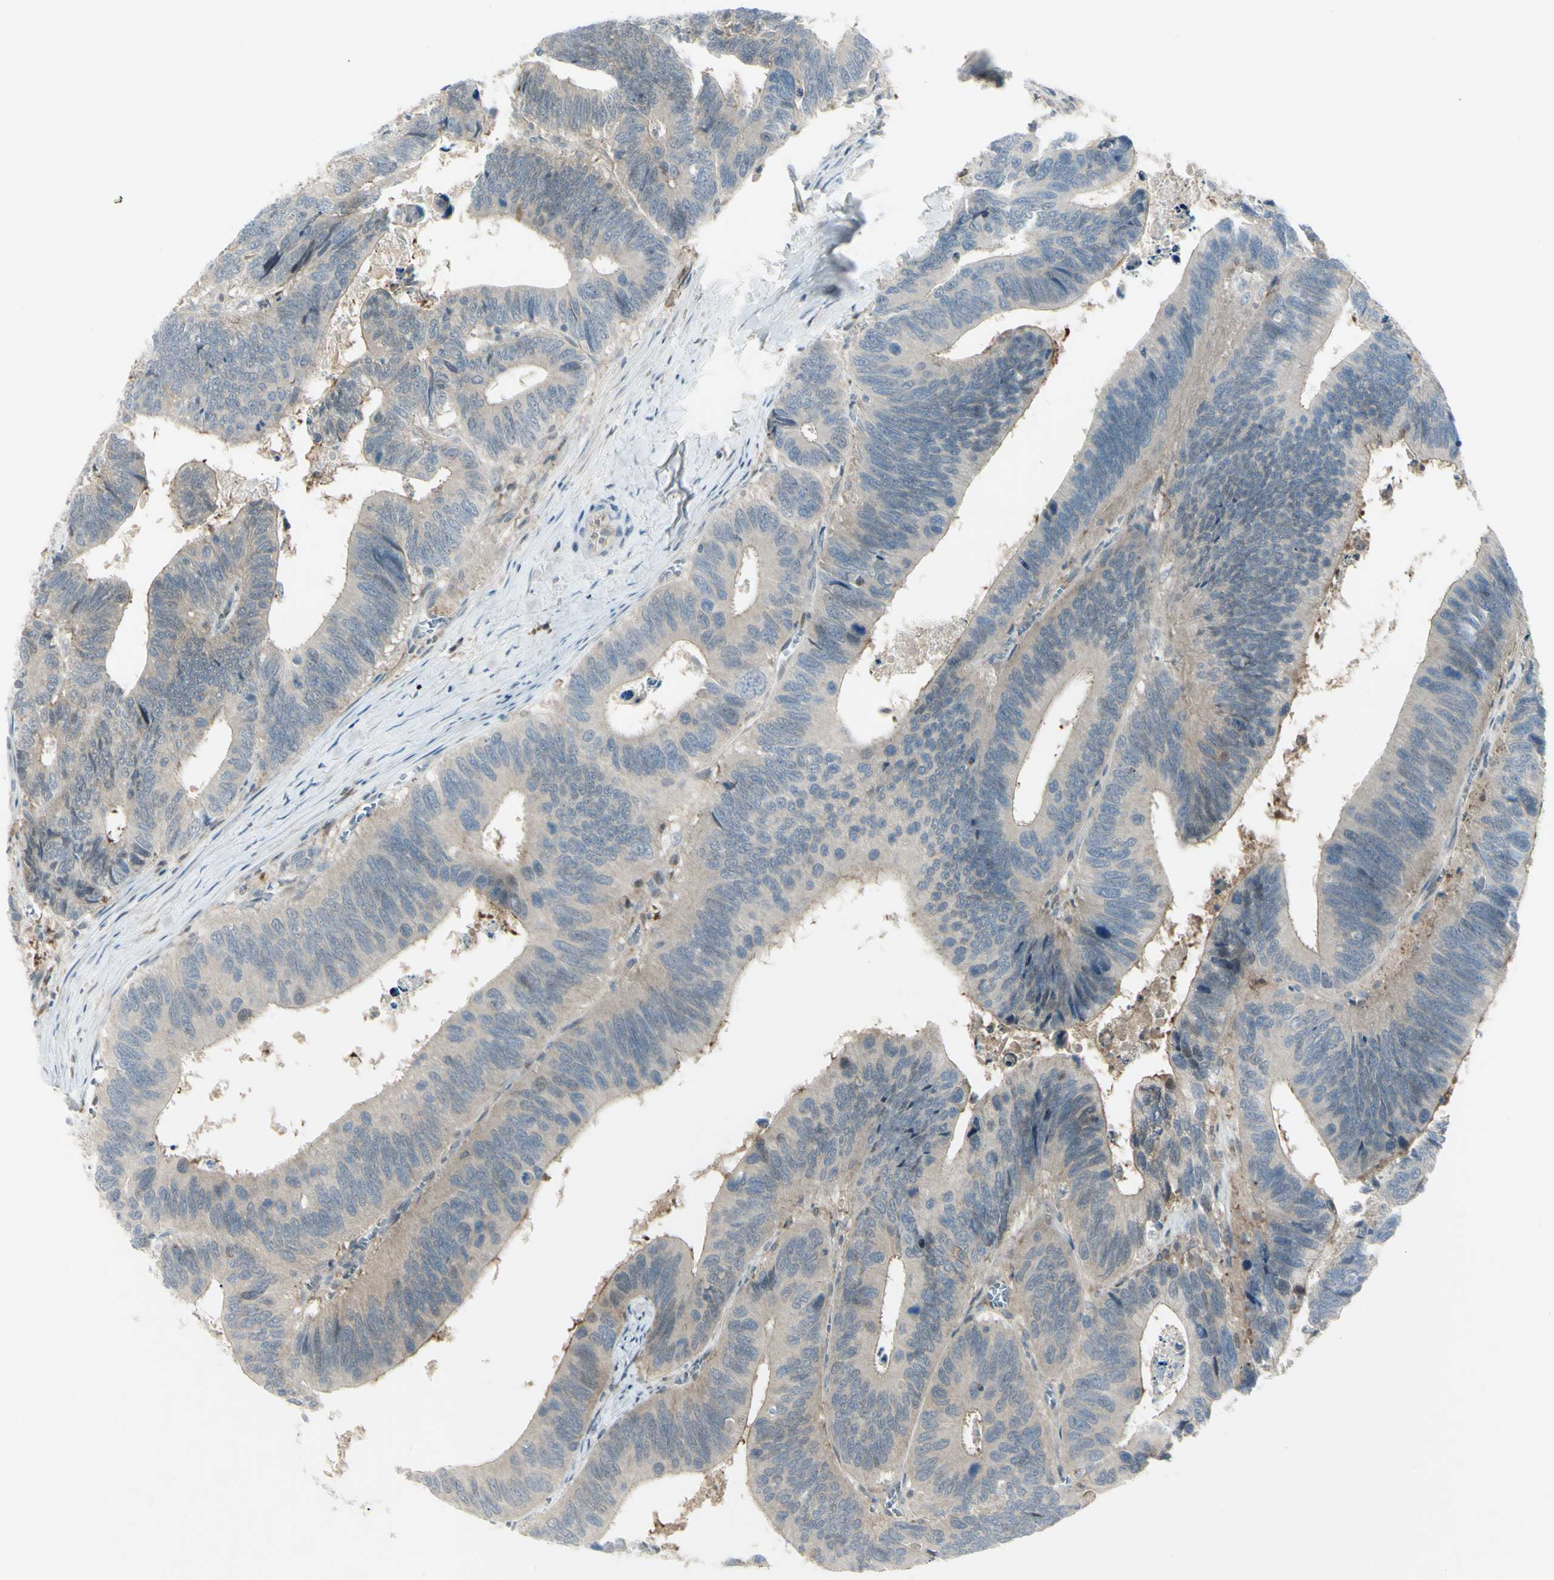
{"staining": {"intensity": "weak", "quantity": ">75%", "location": "cytoplasmic/membranous"}, "tissue": "colorectal cancer", "cell_type": "Tumor cells", "image_type": "cancer", "snomed": [{"axis": "morphology", "description": "Adenocarcinoma, NOS"}, {"axis": "topography", "description": "Colon"}], "caption": "Colorectal adenocarcinoma stained for a protein (brown) exhibits weak cytoplasmic/membranous positive positivity in approximately >75% of tumor cells.", "gene": "C1orf159", "patient": {"sex": "male", "age": 72}}